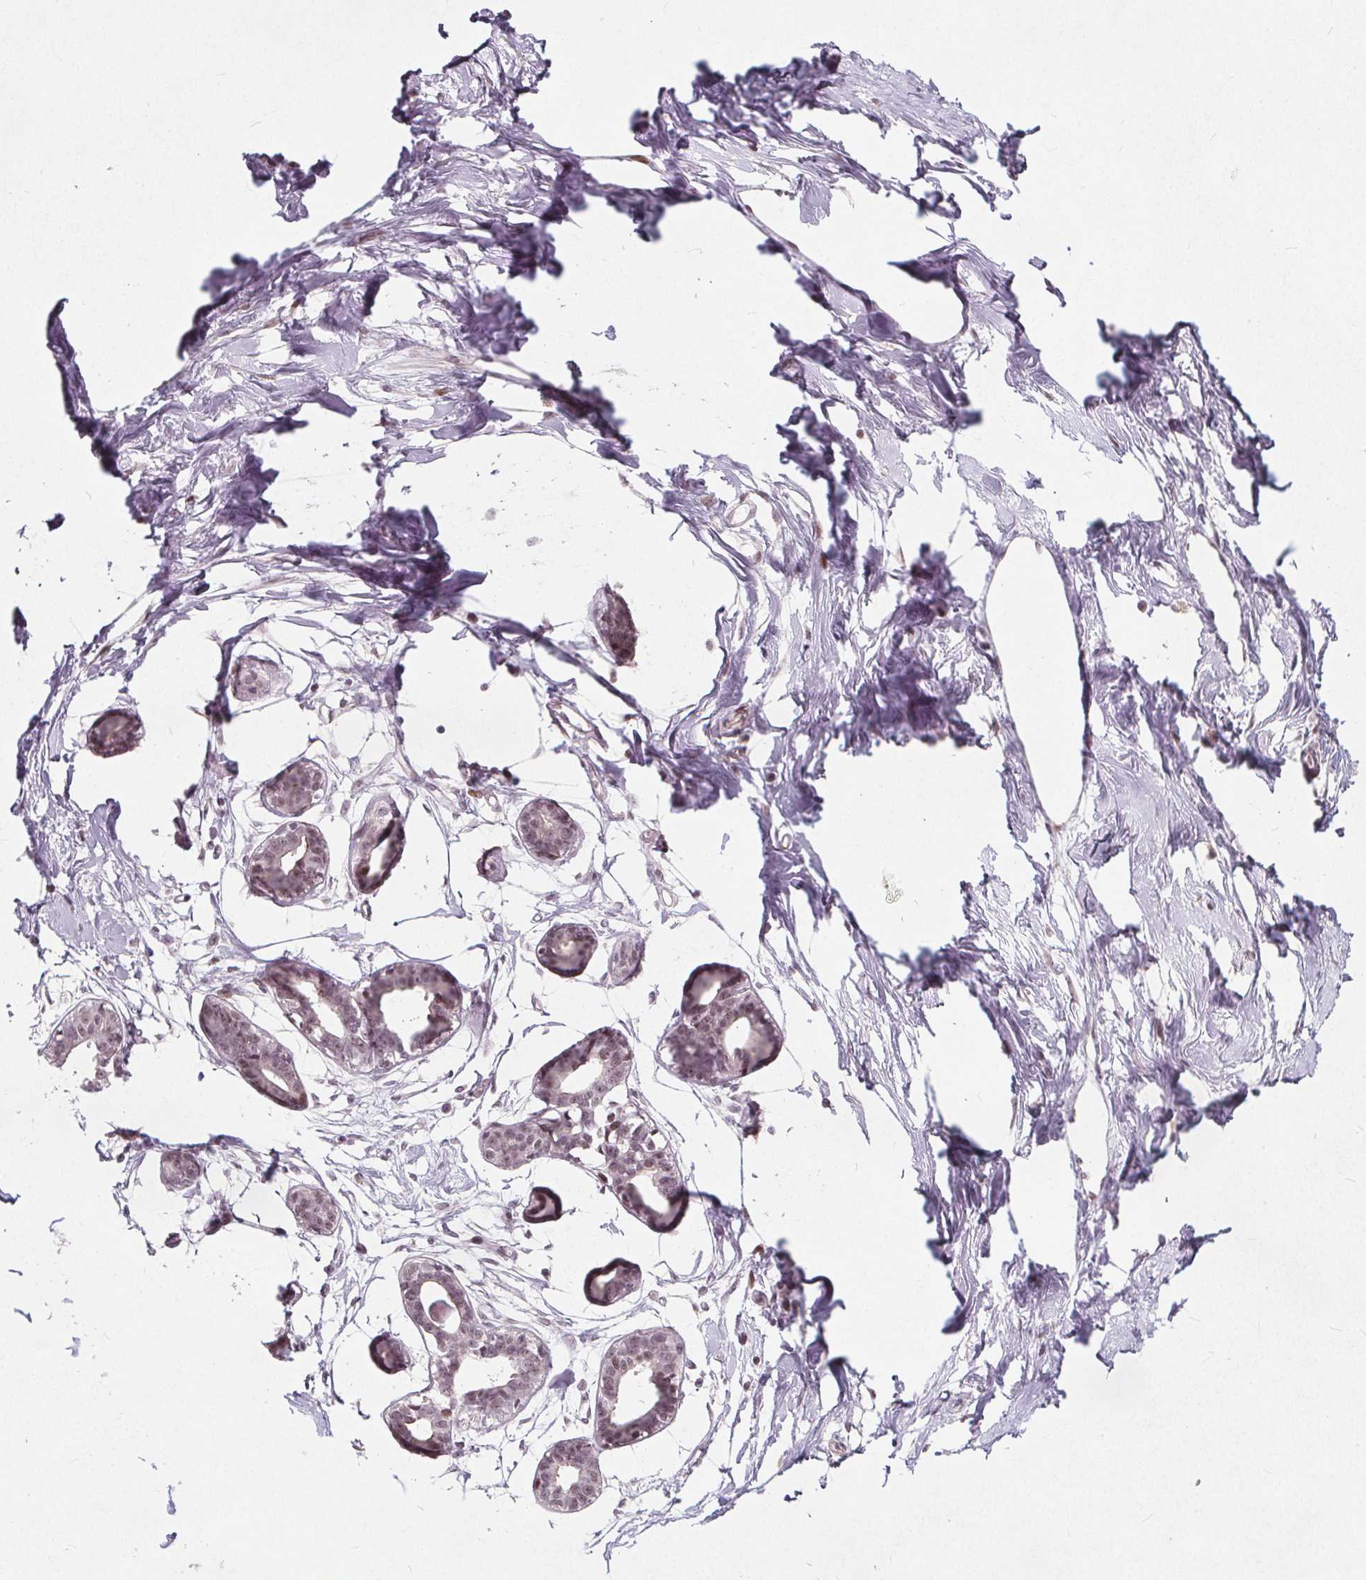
{"staining": {"intensity": "moderate", "quantity": "<25%", "location": "nuclear"}, "tissue": "breast", "cell_type": "Adipocytes", "image_type": "normal", "snomed": [{"axis": "morphology", "description": "Normal tissue, NOS"}, {"axis": "topography", "description": "Breast"}], "caption": "The image demonstrates immunohistochemical staining of benign breast. There is moderate nuclear staining is present in approximately <25% of adipocytes.", "gene": "TAF6L", "patient": {"sex": "female", "age": 45}}